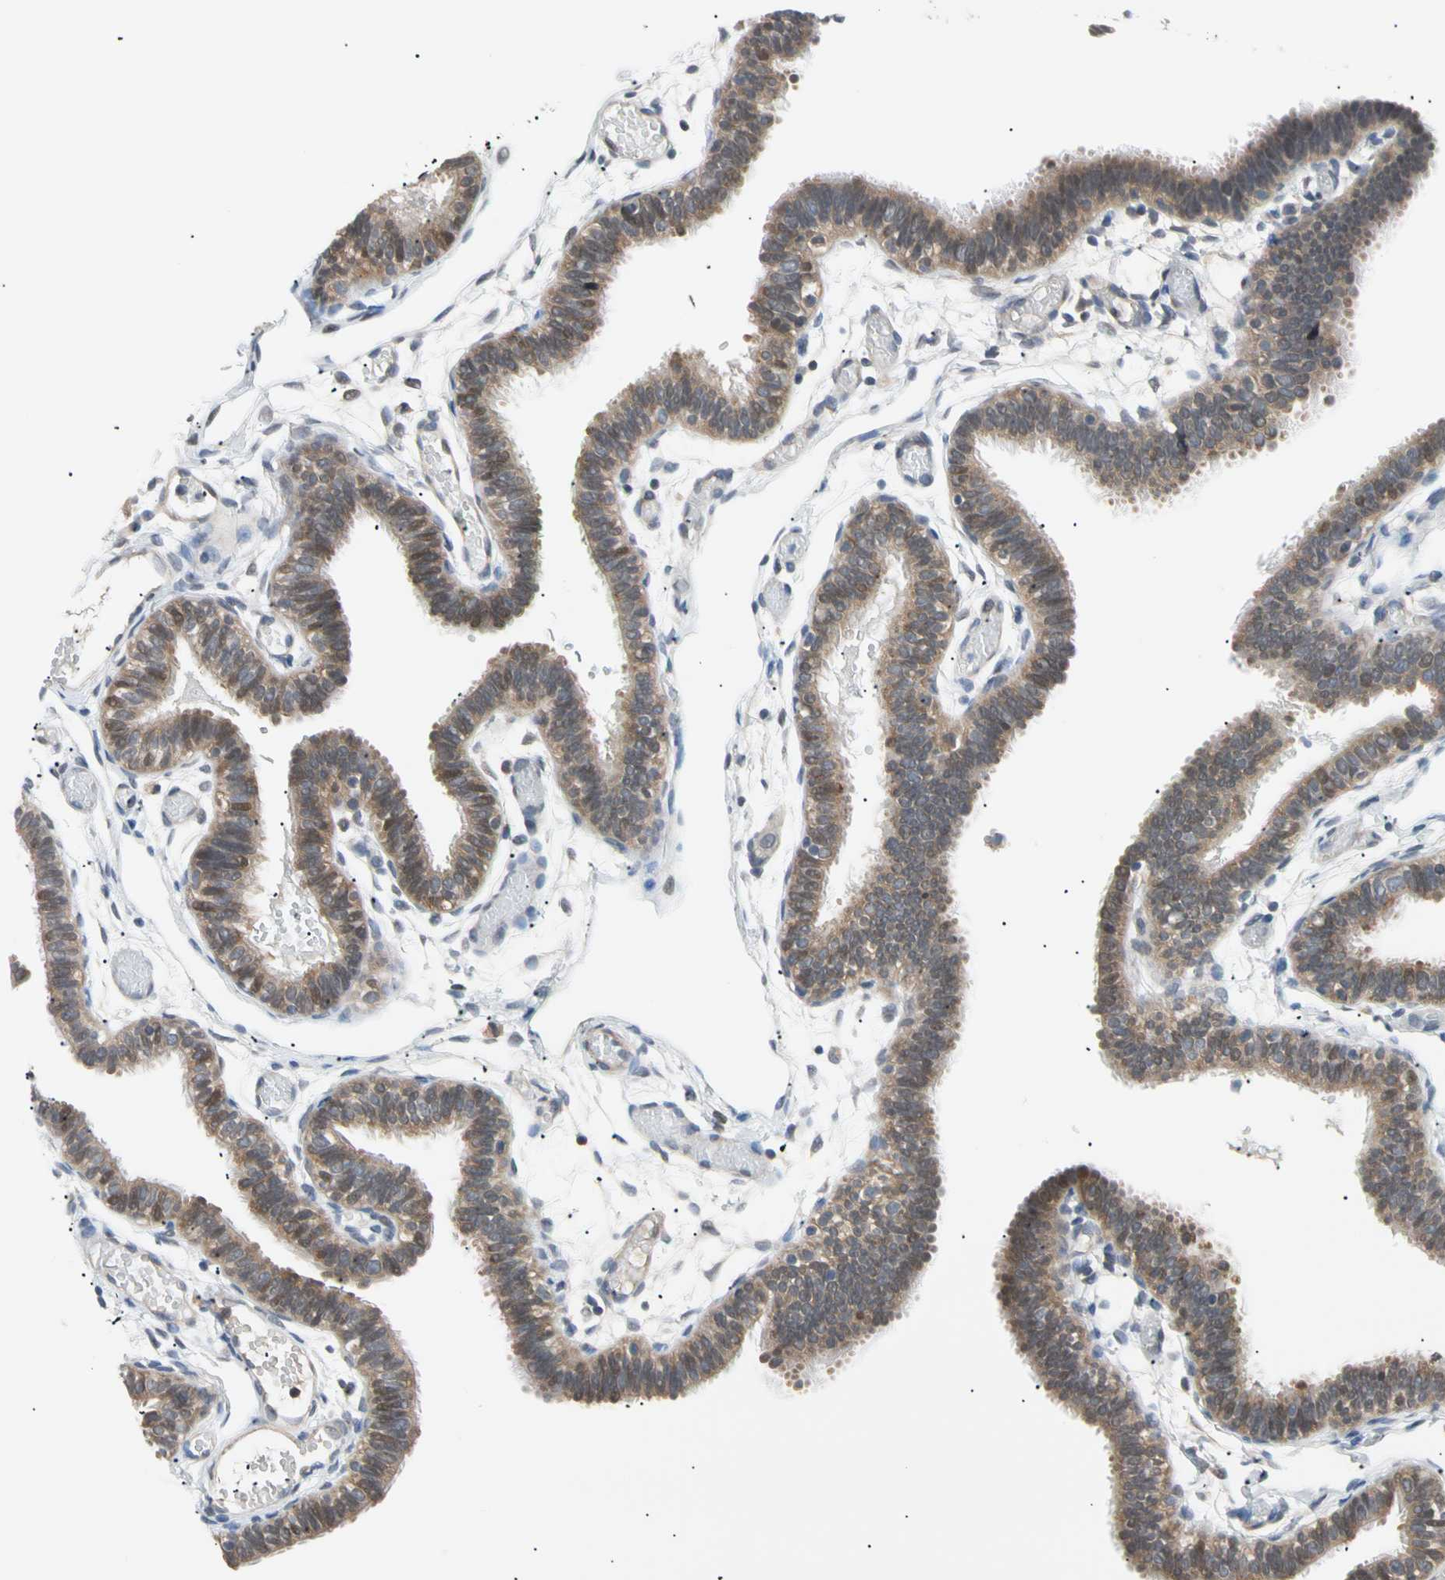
{"staining": {"intensity": "moderate", "quantity": ">75%", "location": "cytoplasmic/membranous"}, "tissue": "fallopian tube", "cell_type": "Glandular cells", "image_type": "normal", "snomed": [{"axis": "morphology", "description": "Normal tissue, NOS"}, {"axis": "topography", "description": "Fallopian tube"}], "caption": "High-power microscopy captured an immunohistochemistry (IHC) histopathology image of benign fallopian tube, revealing moderate cytoplasmic/membranous staining in approximately >75% of glandular cells.", "gene": "SEC23B", "patient": {"sex": "female", "age": 29}}